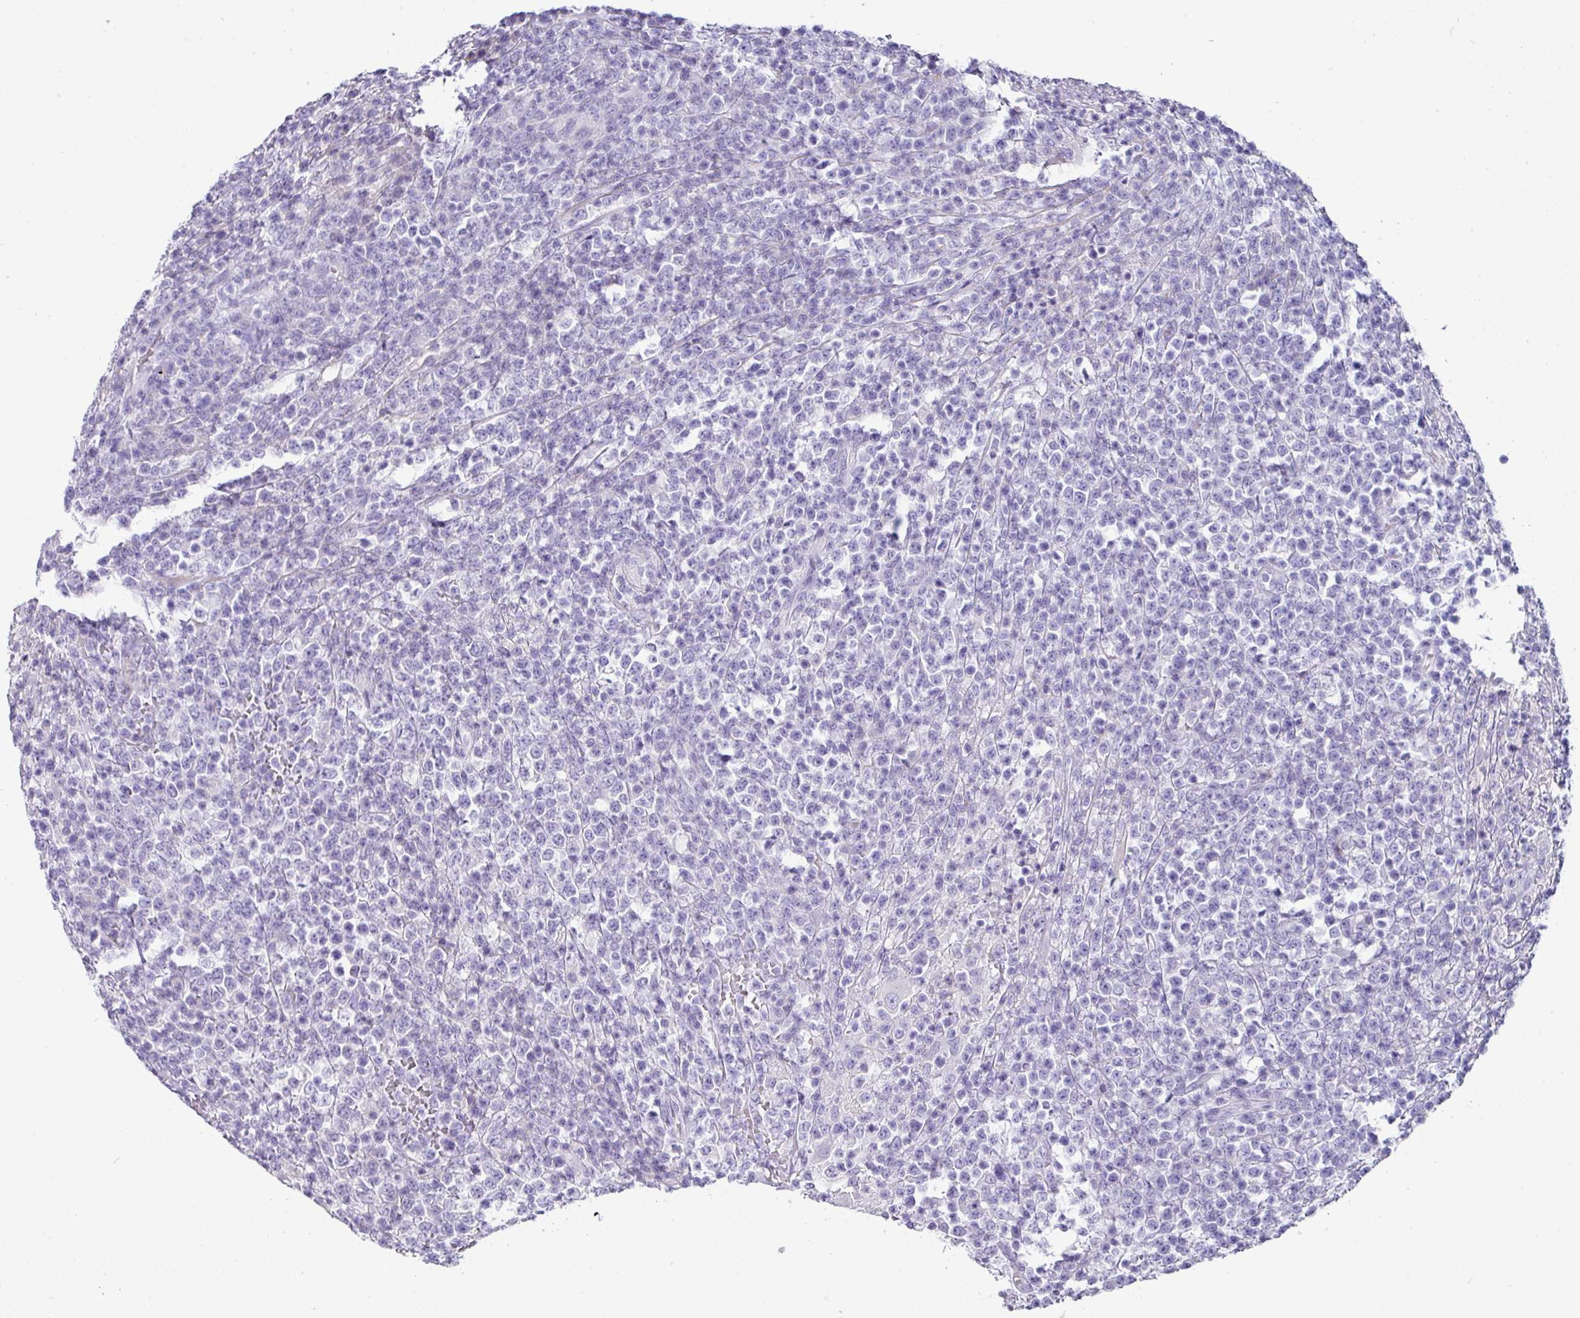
{"staining": {"intensity": "negative", "quantity": "none", "location": "none"}, "tissue": "lymphoma", "cell_type": "Tumor cells", "image_type": "cancer", "snomed": [{"axis": "morphology", "description": "Malignant lymphoma, non-Hodgkin's type, High grade"}, {"axis": "topography", "description": "Colon"}], "caption": "This photomicrograph is of lymphoma stained with immunohistochemistry to label a protein in brown with the nuclei are counter-stained blue. There is no positivity in tumor cells.", "gene": "GSTA3", "patient": {"sex": "female", "age": 53}}